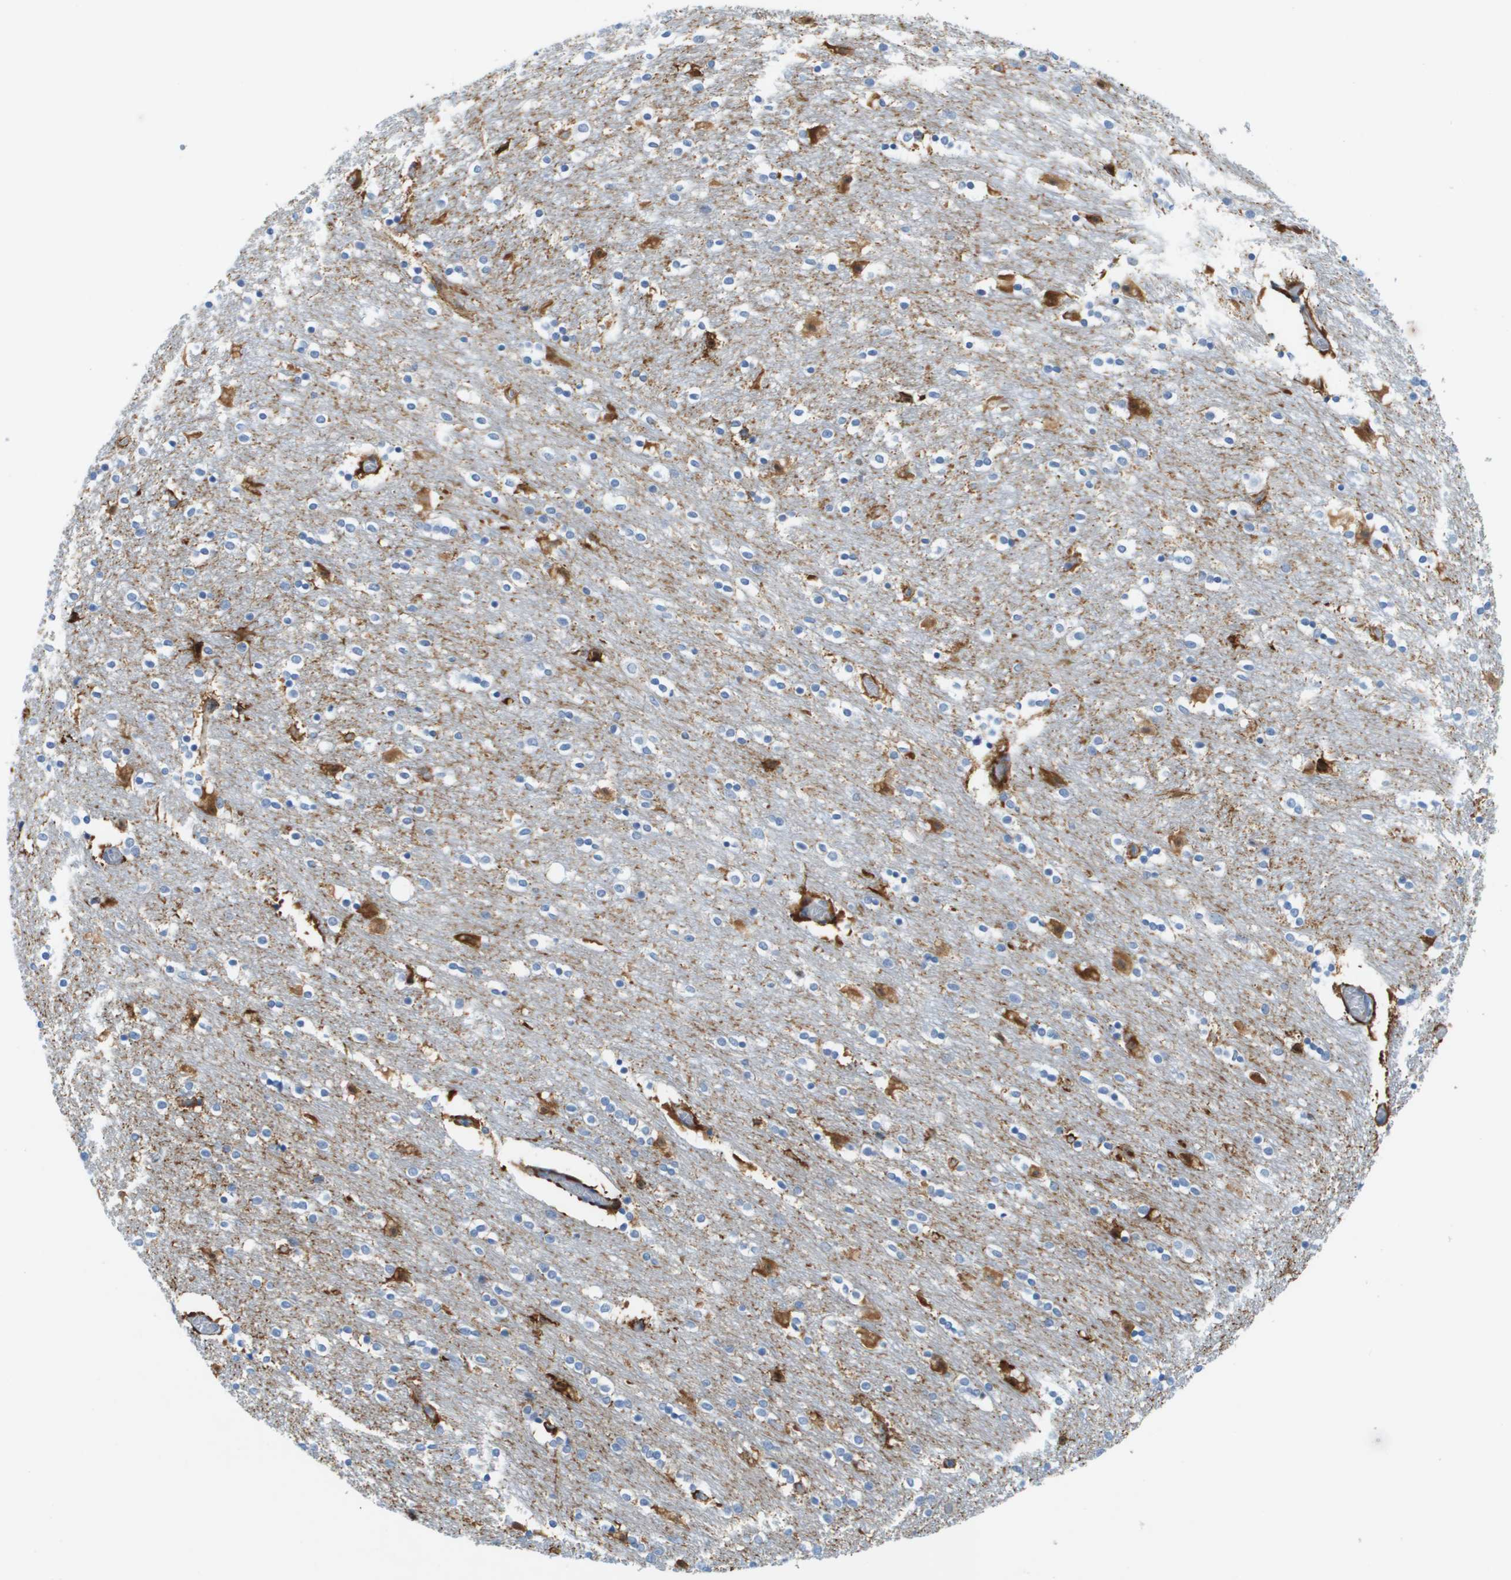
{"staining": {"intensity": "negative", "quantity": "none", "location": "none"}, "tissue": "caudate", "cell_type": "Glial cells", "image_type": "normal", "snomed": [{"axis": "morphology", "description": "Normal tissue, NOS"}, {"axis": "topography", "description": "Lateral ventricle wall"}], "caption": "This is a image of IHC staining of benign caudate, which shows no positivity in glial cells. (DAB immunohistochemistry, high magnification).", "gene": "CUL9", "patient": {"sex": "female", "age": 54}}